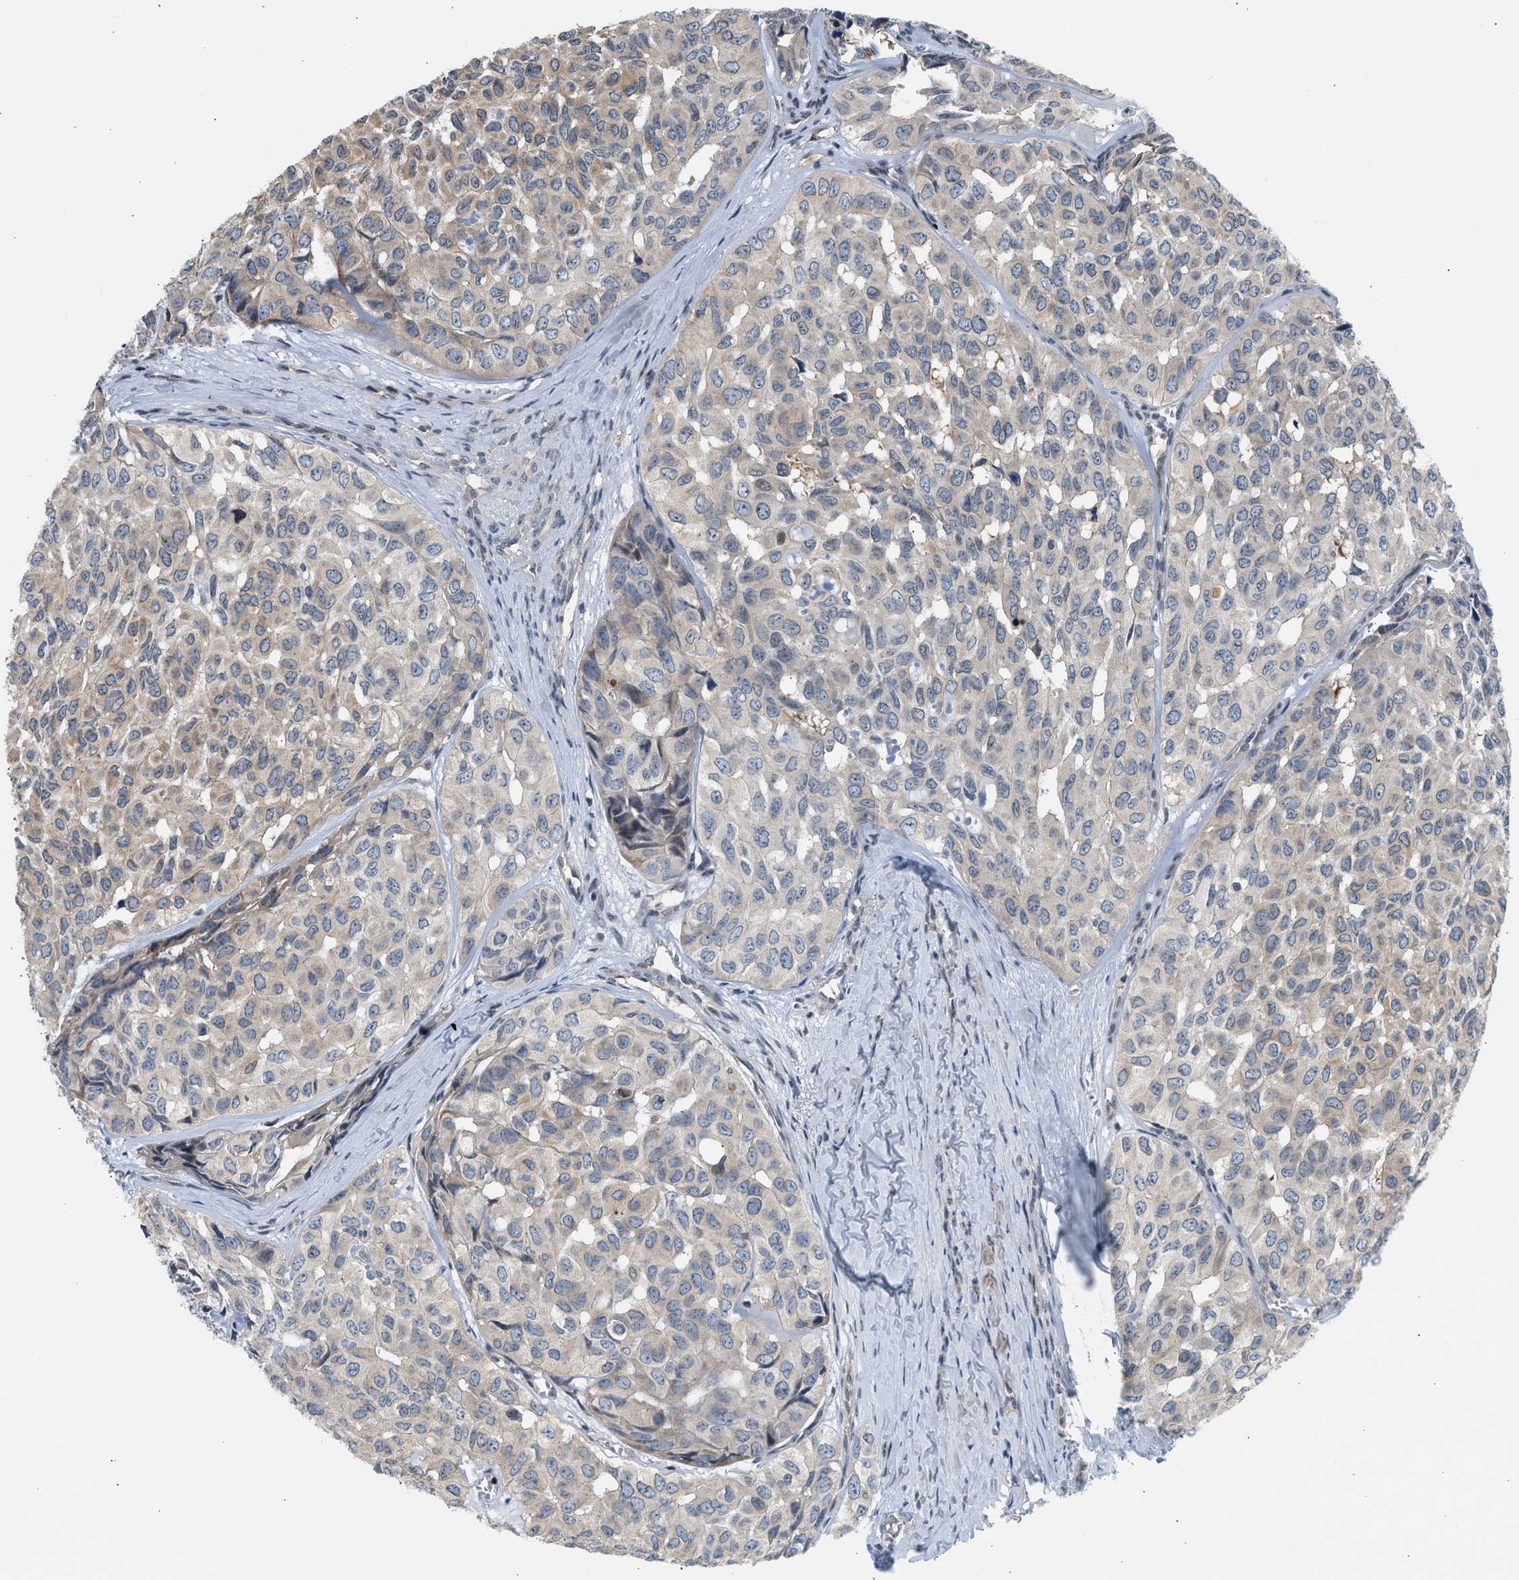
{"staining": {"intensity": "weak", "quantity": ">75%", "location": "cytoplasmic/membranous"}, "tissue": "head and neck cancer", "cell_type": "Tumor cells", "image_type": "cancer", "snomed": [{"axis": "morphology", "description": "Adenocarcinoma, NOS"}, {"axis": "topography", "description": "Salivary gland, NOS"}, {"axis": "topography", "description": "Head-Neck"}], "caption": "The image displays staining of adenocarcinoma (head and neck), revealing weak cytoplasmic/membranous protein expression (brown color) within tumor cells.", "gene": "OLIG3", "patient": {"sex": "female", "age": 76}}